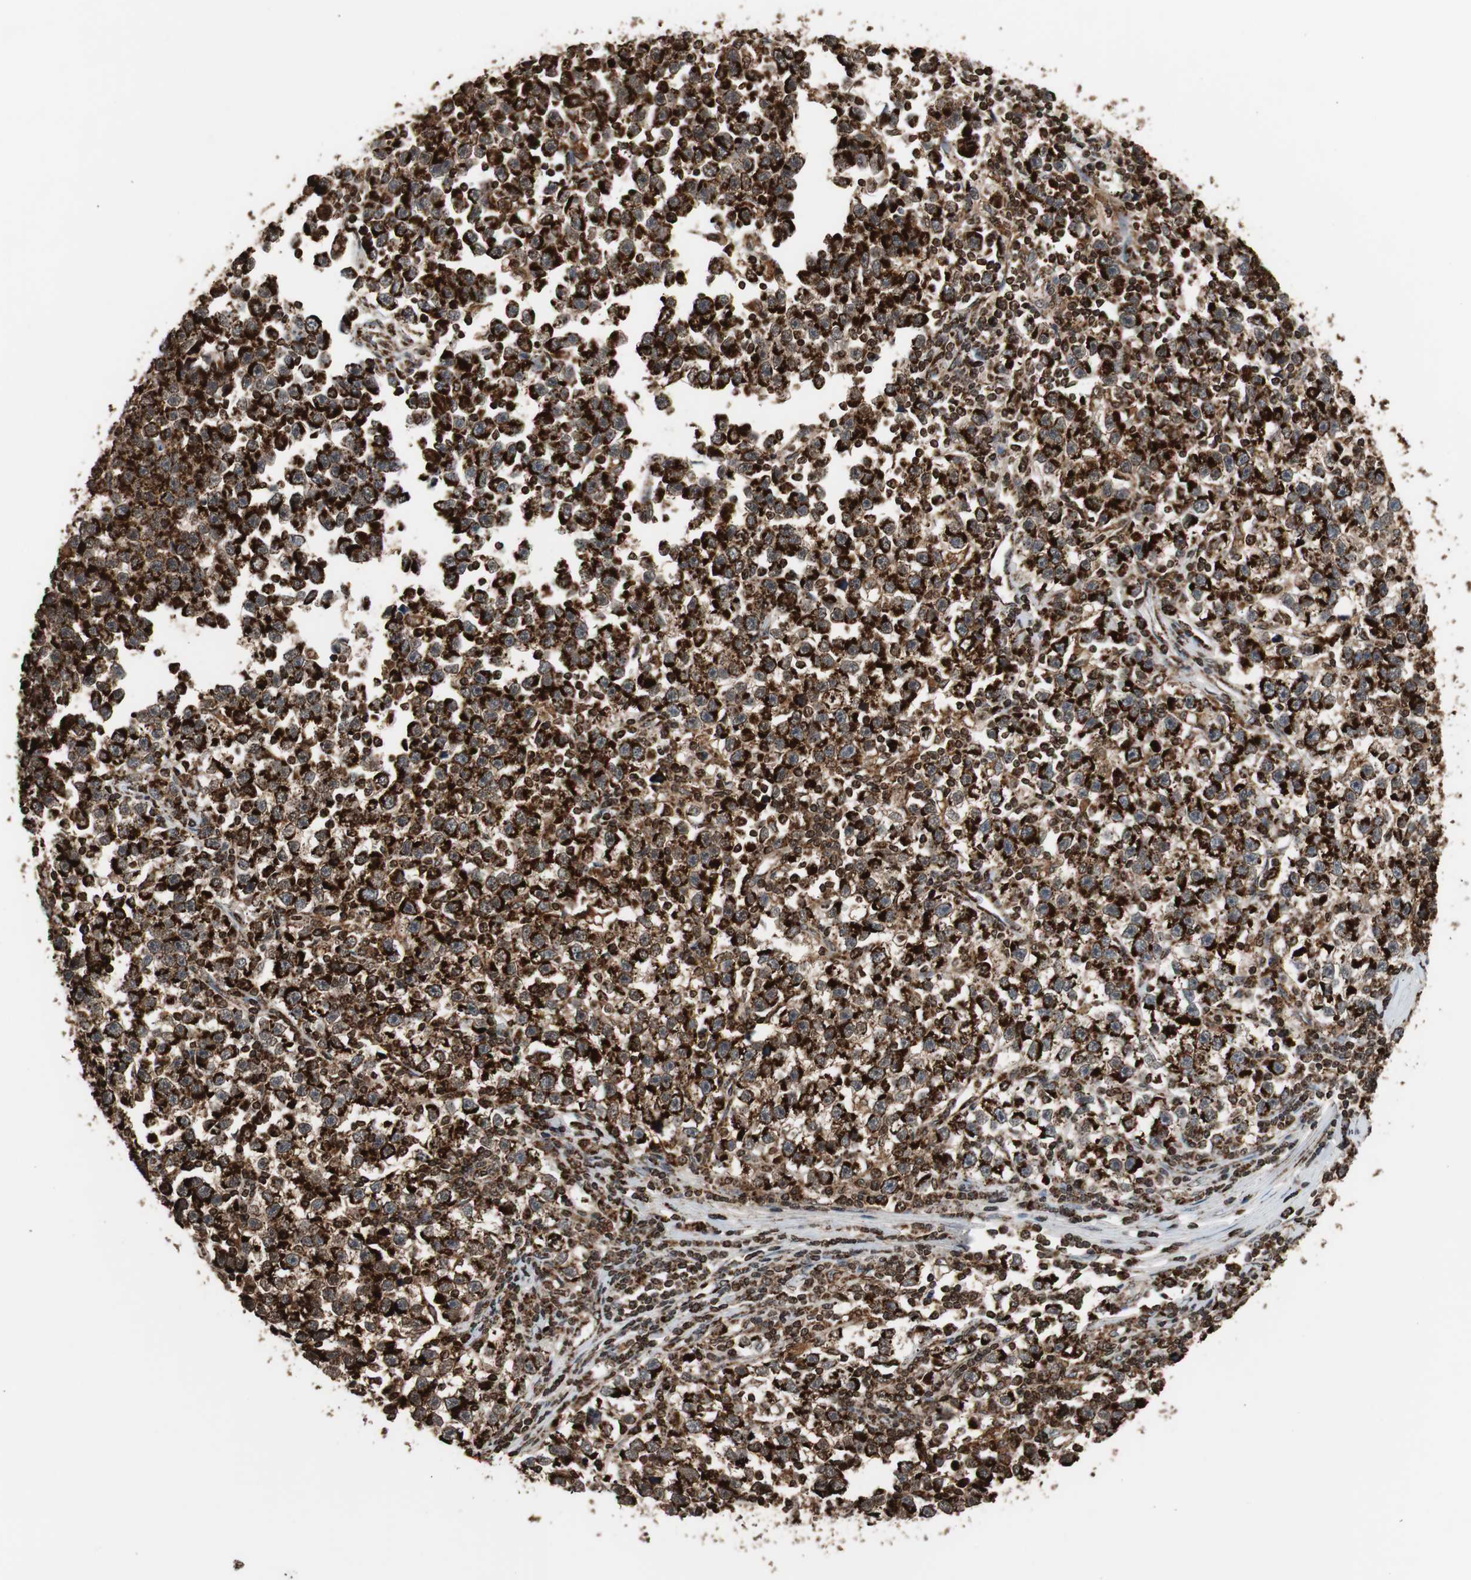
{"staining": {"intensity": "strong", "quantity": ">75%", "location": "cytoplasmic/membranous"}, "tissue": "testis cancer", "cell_type": "Tumor cells", "image_type": "cancer", "snomed": [{"axis": "morphology", "description": "Seminoma, NOS"}, {"axis": "topography", "description": "Testis"}], "caption": "Immunohistochemistry (DAB (3,3'-diaminobenzidine)) staining of testis seminoma displays strong cytoplasmic/membranous protein positivity in about >75% of tumor cells. Immunohistochemistry stains the protein of interest in brown and the nuclei are stained blue.", "gene": "HSPA9", "patient": {"sex": "male", "age": 43}}